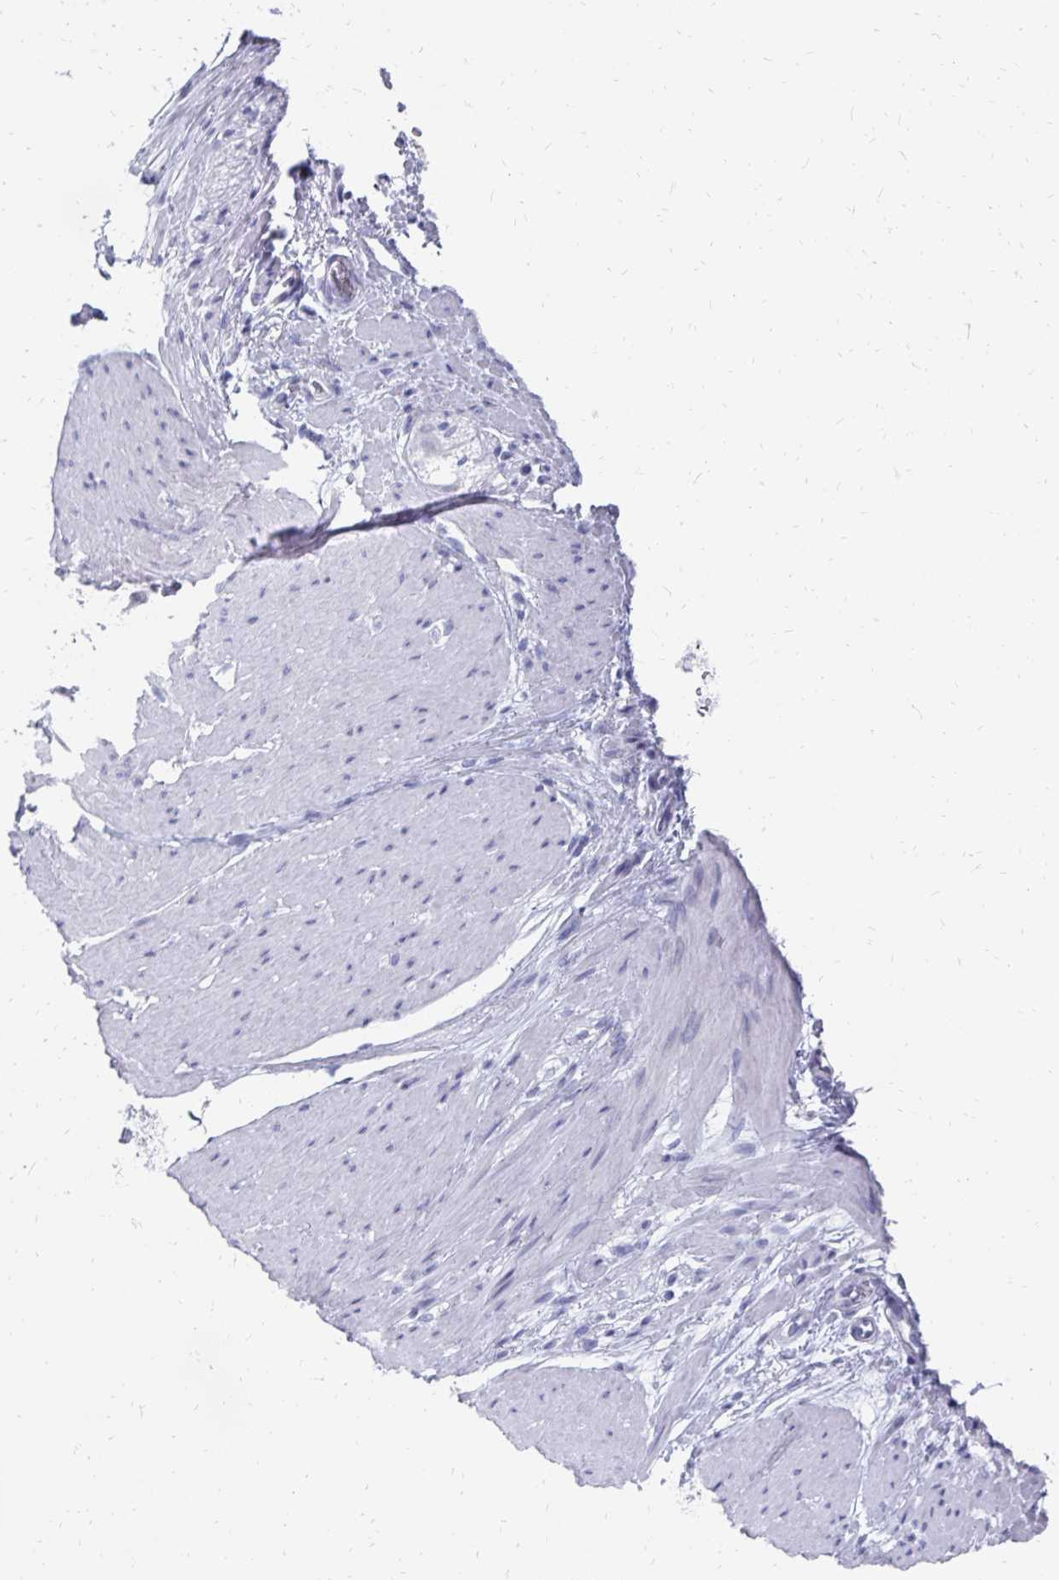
{"staining": {"intensity": "negative", "quantity": "none", "location": "none"}, "tissue": "smooth muscle", "cell_type": "Smooth muscle cells", "image_type": "normal", "snomed": [{"axis": "morphology", "description": "Normal tissue, NOS"}, {"axis": "topography", "description": "Smooth muscle"}, {"axis": "topography", "description": "Rectum"}], "caption": "Image shows no protein expression in smooth muscle cells of unremarkable smooth muscle.", "gene": "SYCP3", "patient": {"sex": "male", "age": 53}}